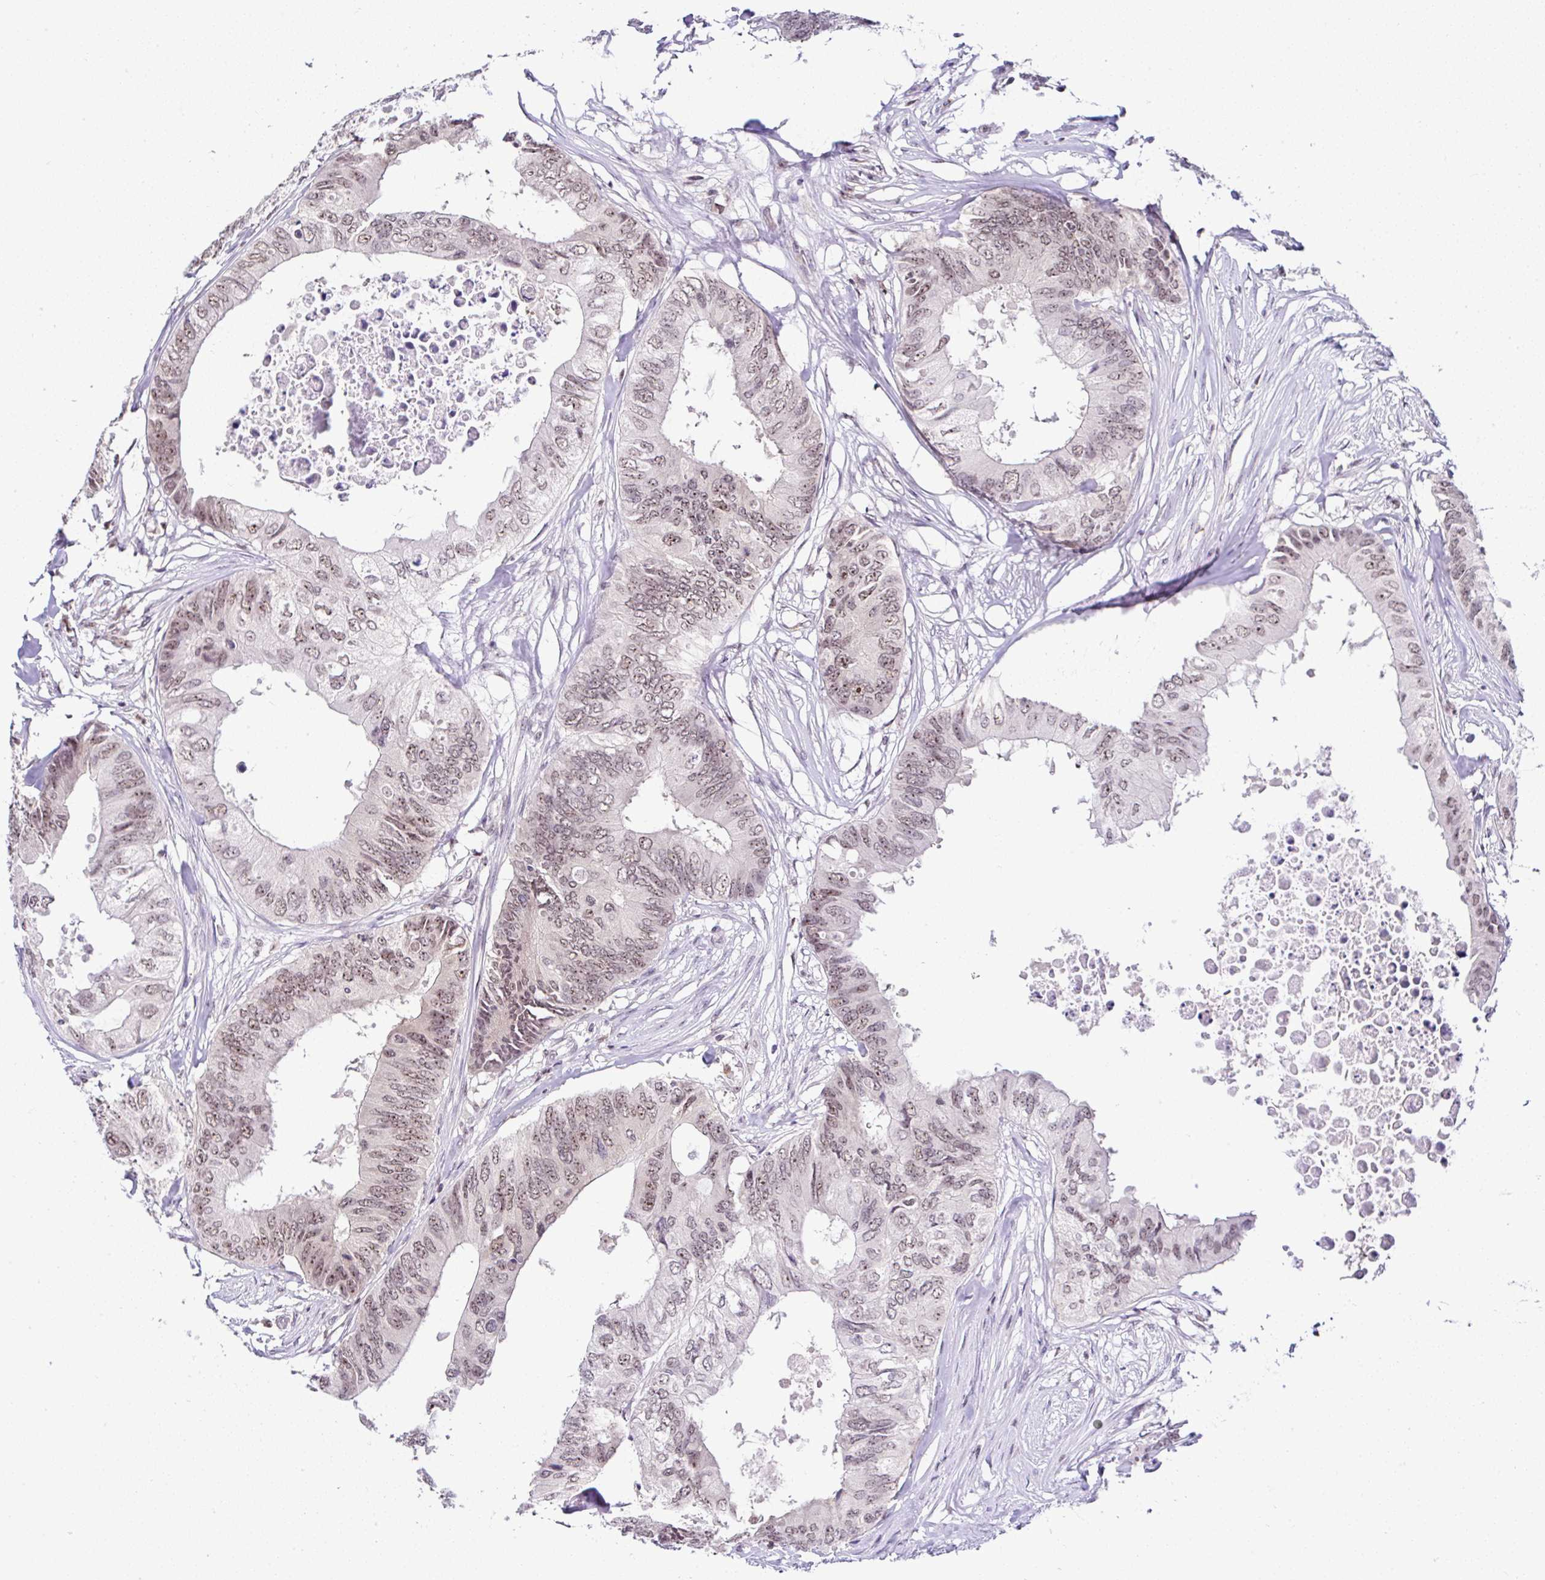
{"staining": {"intensity": "moderate", "quantity": ">75%", "location": "nuclear"}, "tissue": "colorectal cancer", "cell_type": "Tumor cells", "image_type": "cancer", "snomed": [{"axis": "morphology", "description": "Adenocarcinoma, NOS"}, {"axis": "topography", "description": "Colon"}], "caption": "A brown stain labels moderate nuclear expression of a protein in human colorectal cancer (adenocarcinoma) tumor cells. (Stains: DAB (3,3'-diaminobenzidine) in brown, nuclei in blue, Microscopy: brightfield microscopy at high magnification).", "gene": "PTPN2", "patient": {"sex": "male", "age": 71}}